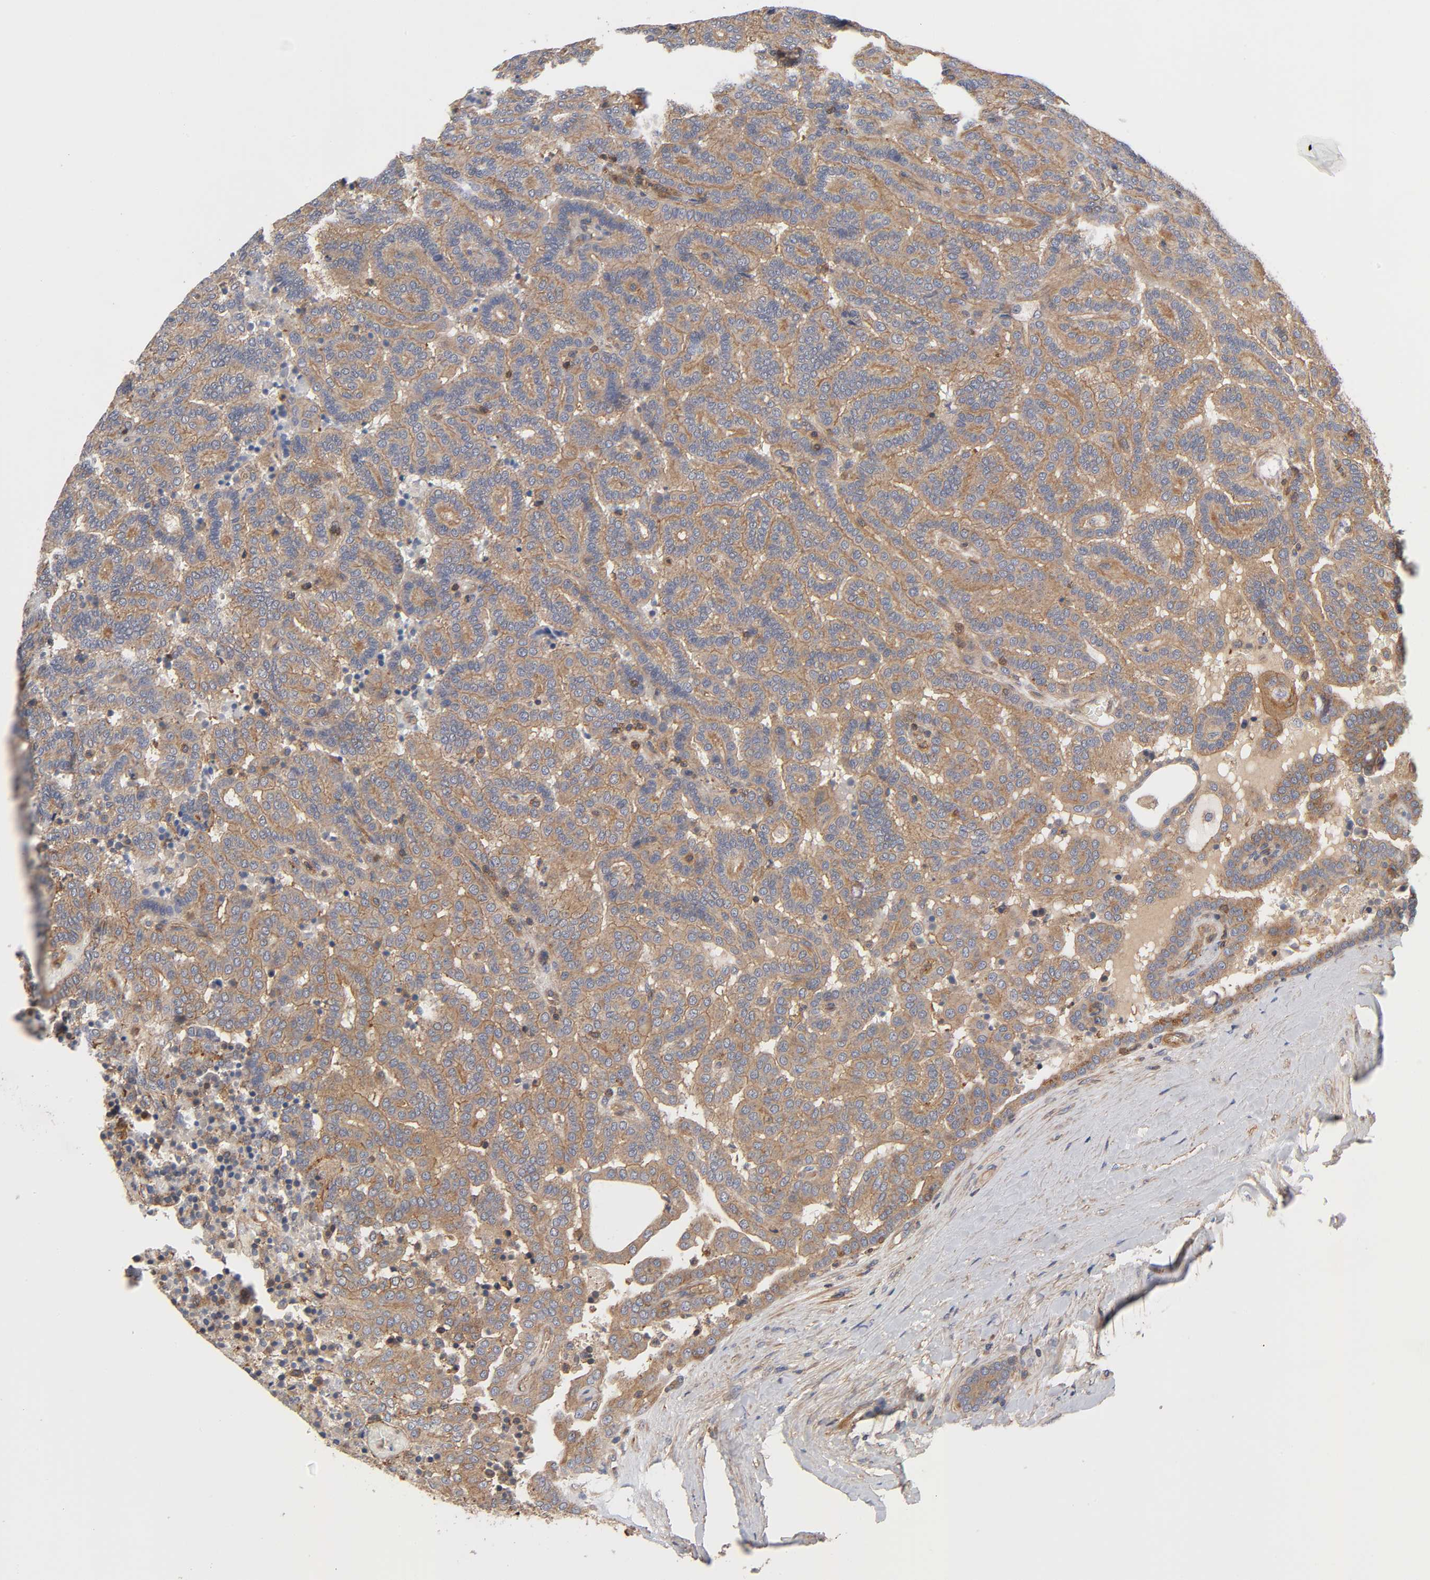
{"staining": {"intensity": "moderate", "quantity": ">75%", "location": "cytoplasmic/membranous"}, "tissue": "renal cancer", "cell_type": "Tumor cells", "image_type": "cancer", "snomed": [{"axis": "morphology", "description": "Adenocarcinoma, NOS"}, {"axis": "topography", "description": "Kidney"}], "caption": "Immunohistochemistry of adenocarcinoma (renal) shows medium levels of moderate cytoplasmic/membranous expression in about >75% of tumor cells.", "gene": "LAMTOR2", "patient": {"sex": "male", "age": 61}}